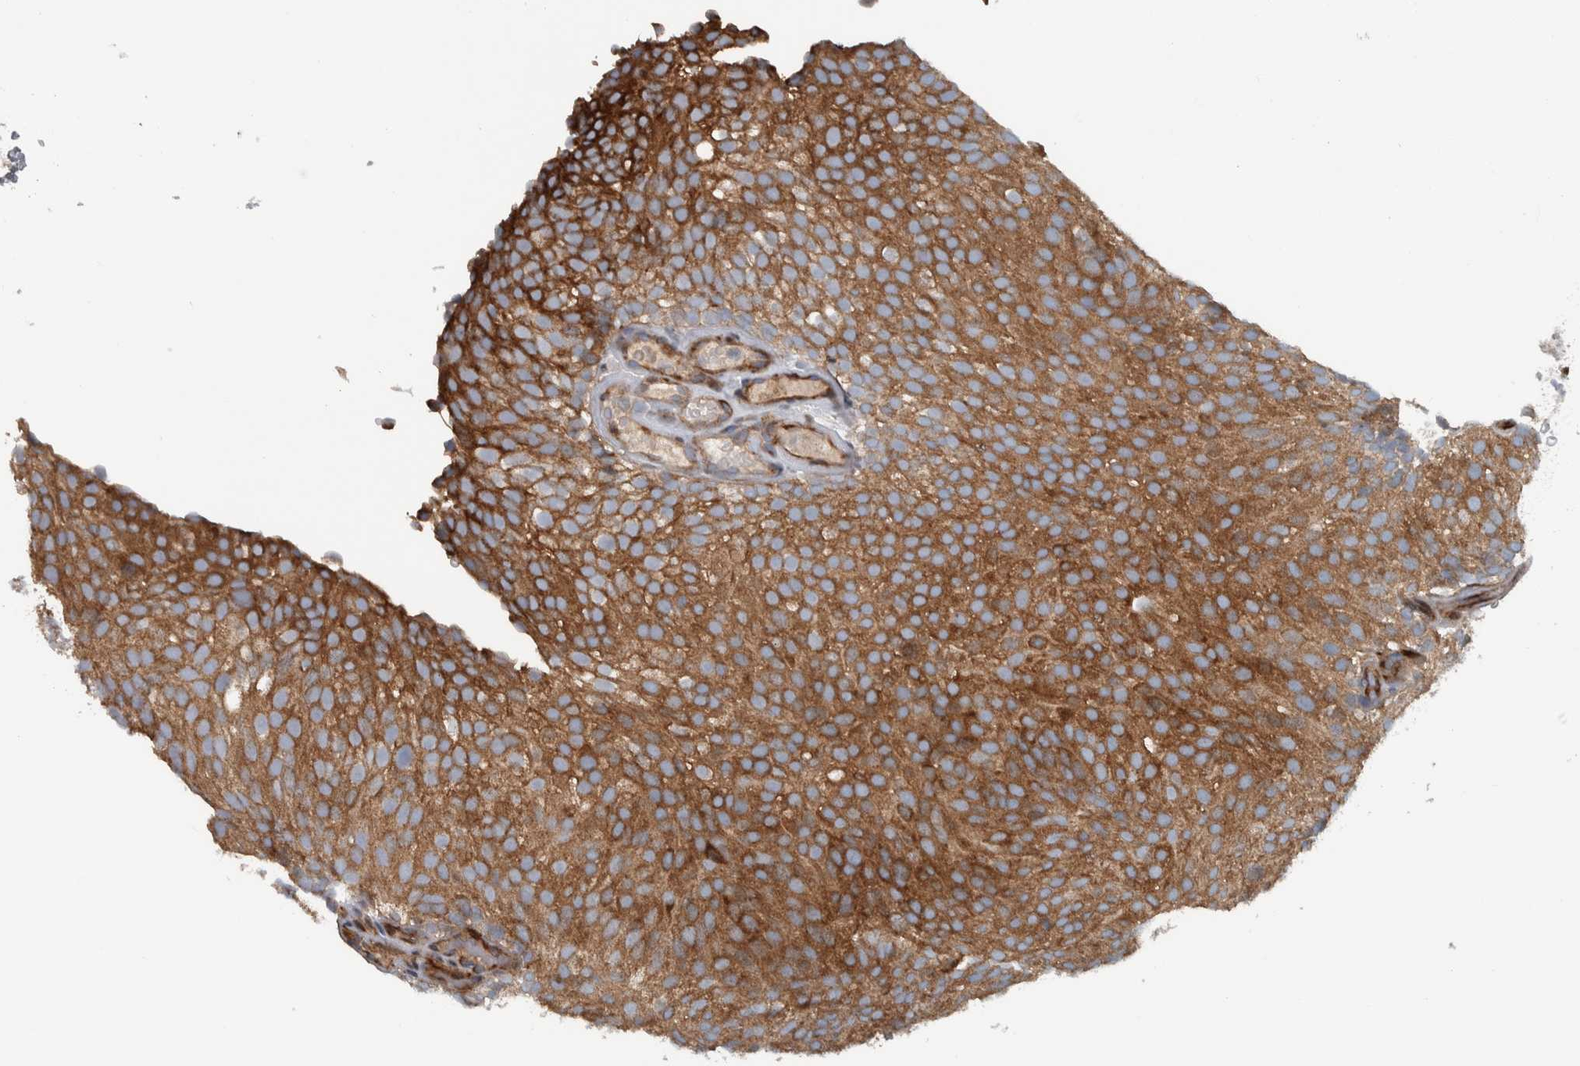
{"staining": {"intensity": "moderate", "quantity": ">75%", "location": "cytoplasmic/membranous"}, "tissue": "urothelial cancer", "cell_type": "Tumor cells", "image_type": "cancer", "snomed": [{"axis": "morphology", "description": "Urothelial carcinoma, Low grade"}, {"axis": "topography", "description": "Urinary bladder"}], "caption": "DAB immunohistochemical staining of low-grade urothelial carcinoma reveals moderate cytoplasmic/membranous protein expression in about >75% of tumor cells. (DAB (3,3'-diaminobenzidine) = brown stain, brightfield microscopy at high magnification).", "gene": "BAIAP2L1", "patient": {"sex": "male", "age": 78}}